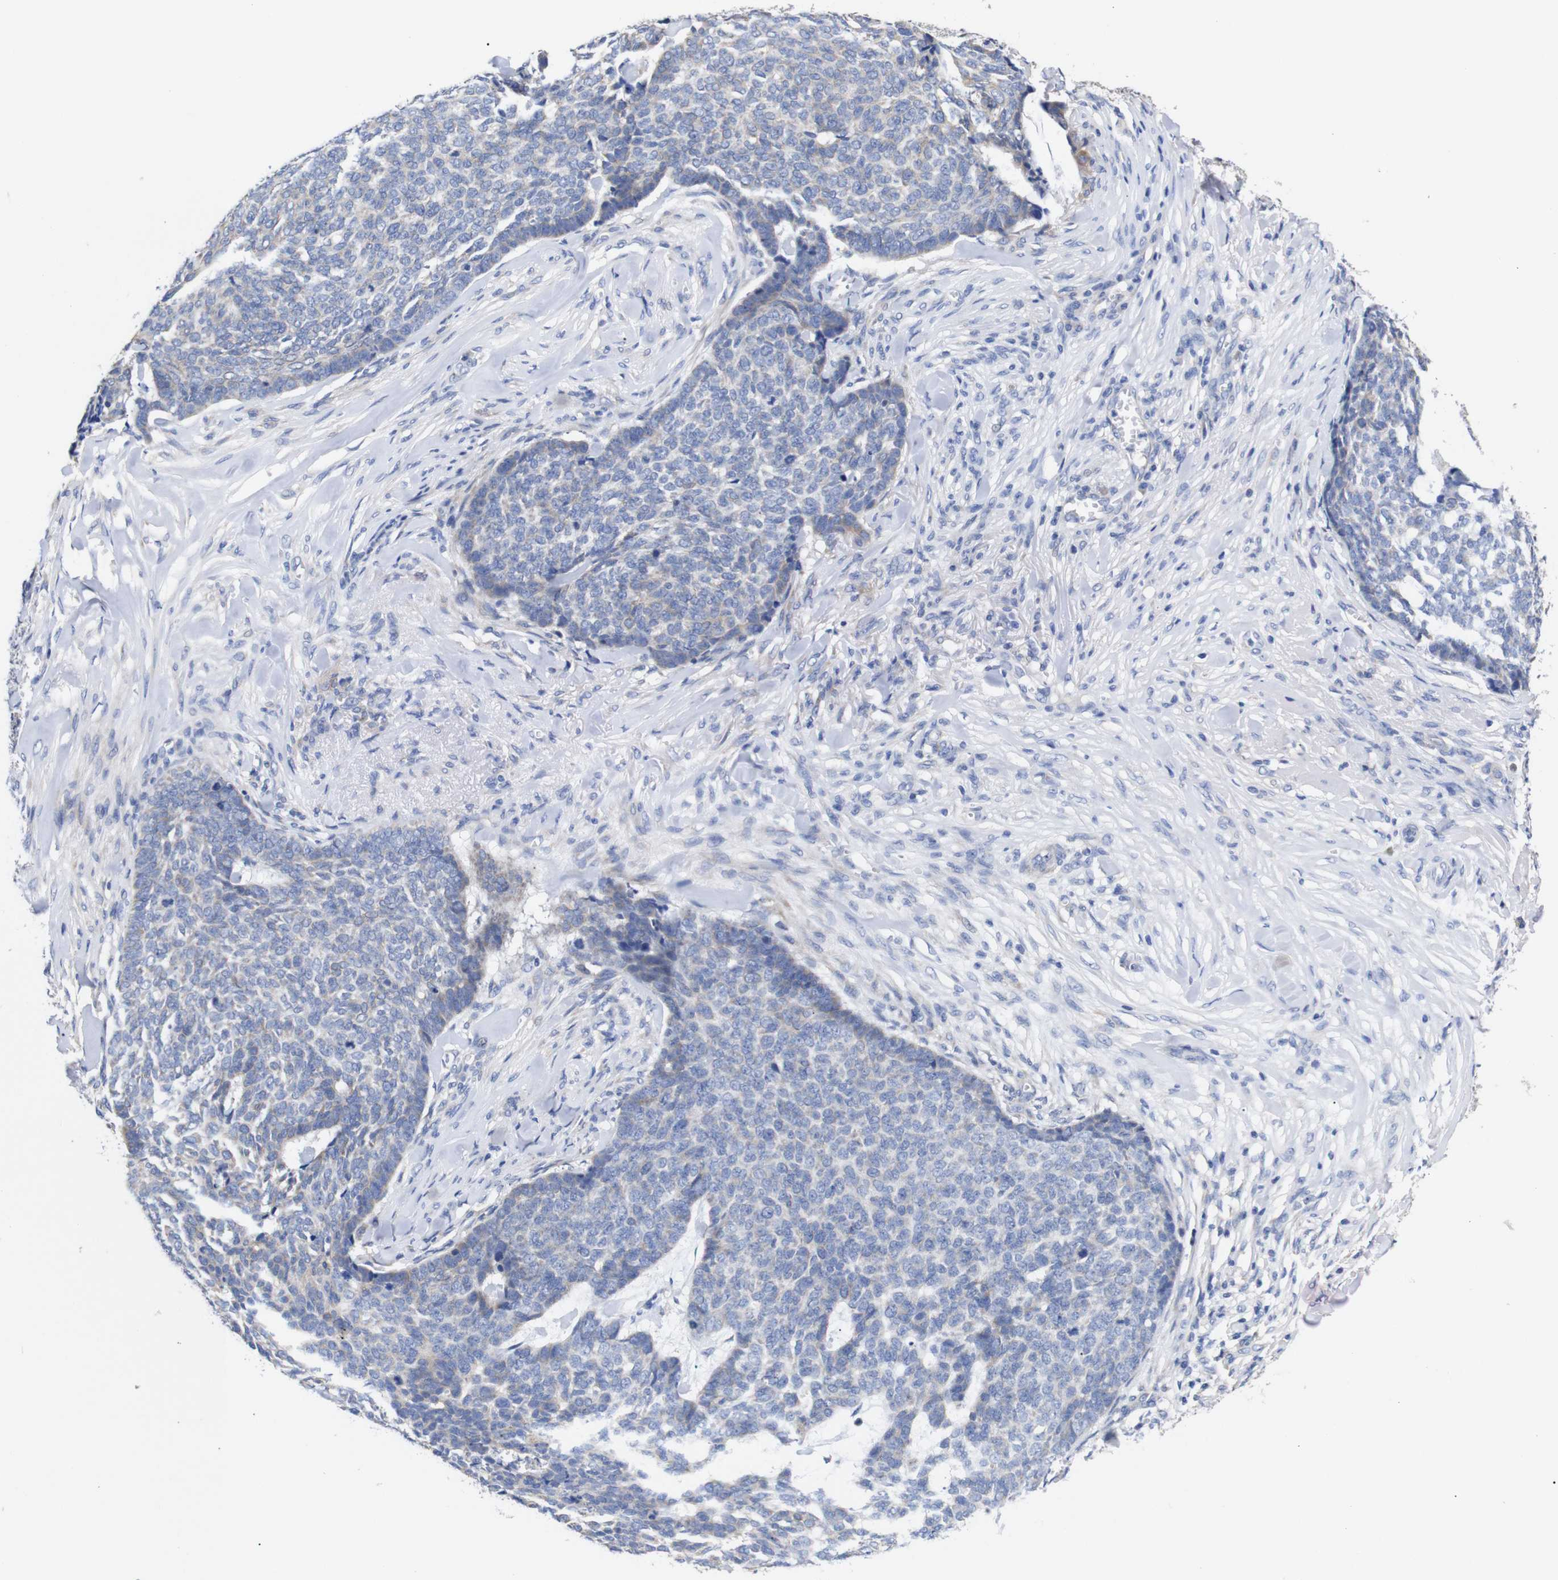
{"staining": {"intensity": "weak", "quantity": "<25%", "location": "cytoplasmic/membranous"}, "tissue": "skin cancer", "cell_type": "Tumor cells", "image_type": "cancer", "snomed": [{"axis": "morphology", "description": "Basal cell carcinoma"}, {"axis": "topography", "description": "Skin"}], "caption": "Immunohistochemistry of human skin basal cell carcinoma exhibits no expression in tumor cells. Brightfield microscopy of immunohistochemistry stained with DAB (brown) and hematoxylin (blue), captured at high magnification.", "gene": "OPN3", "patient": {"sex": "male", "age": 84}}